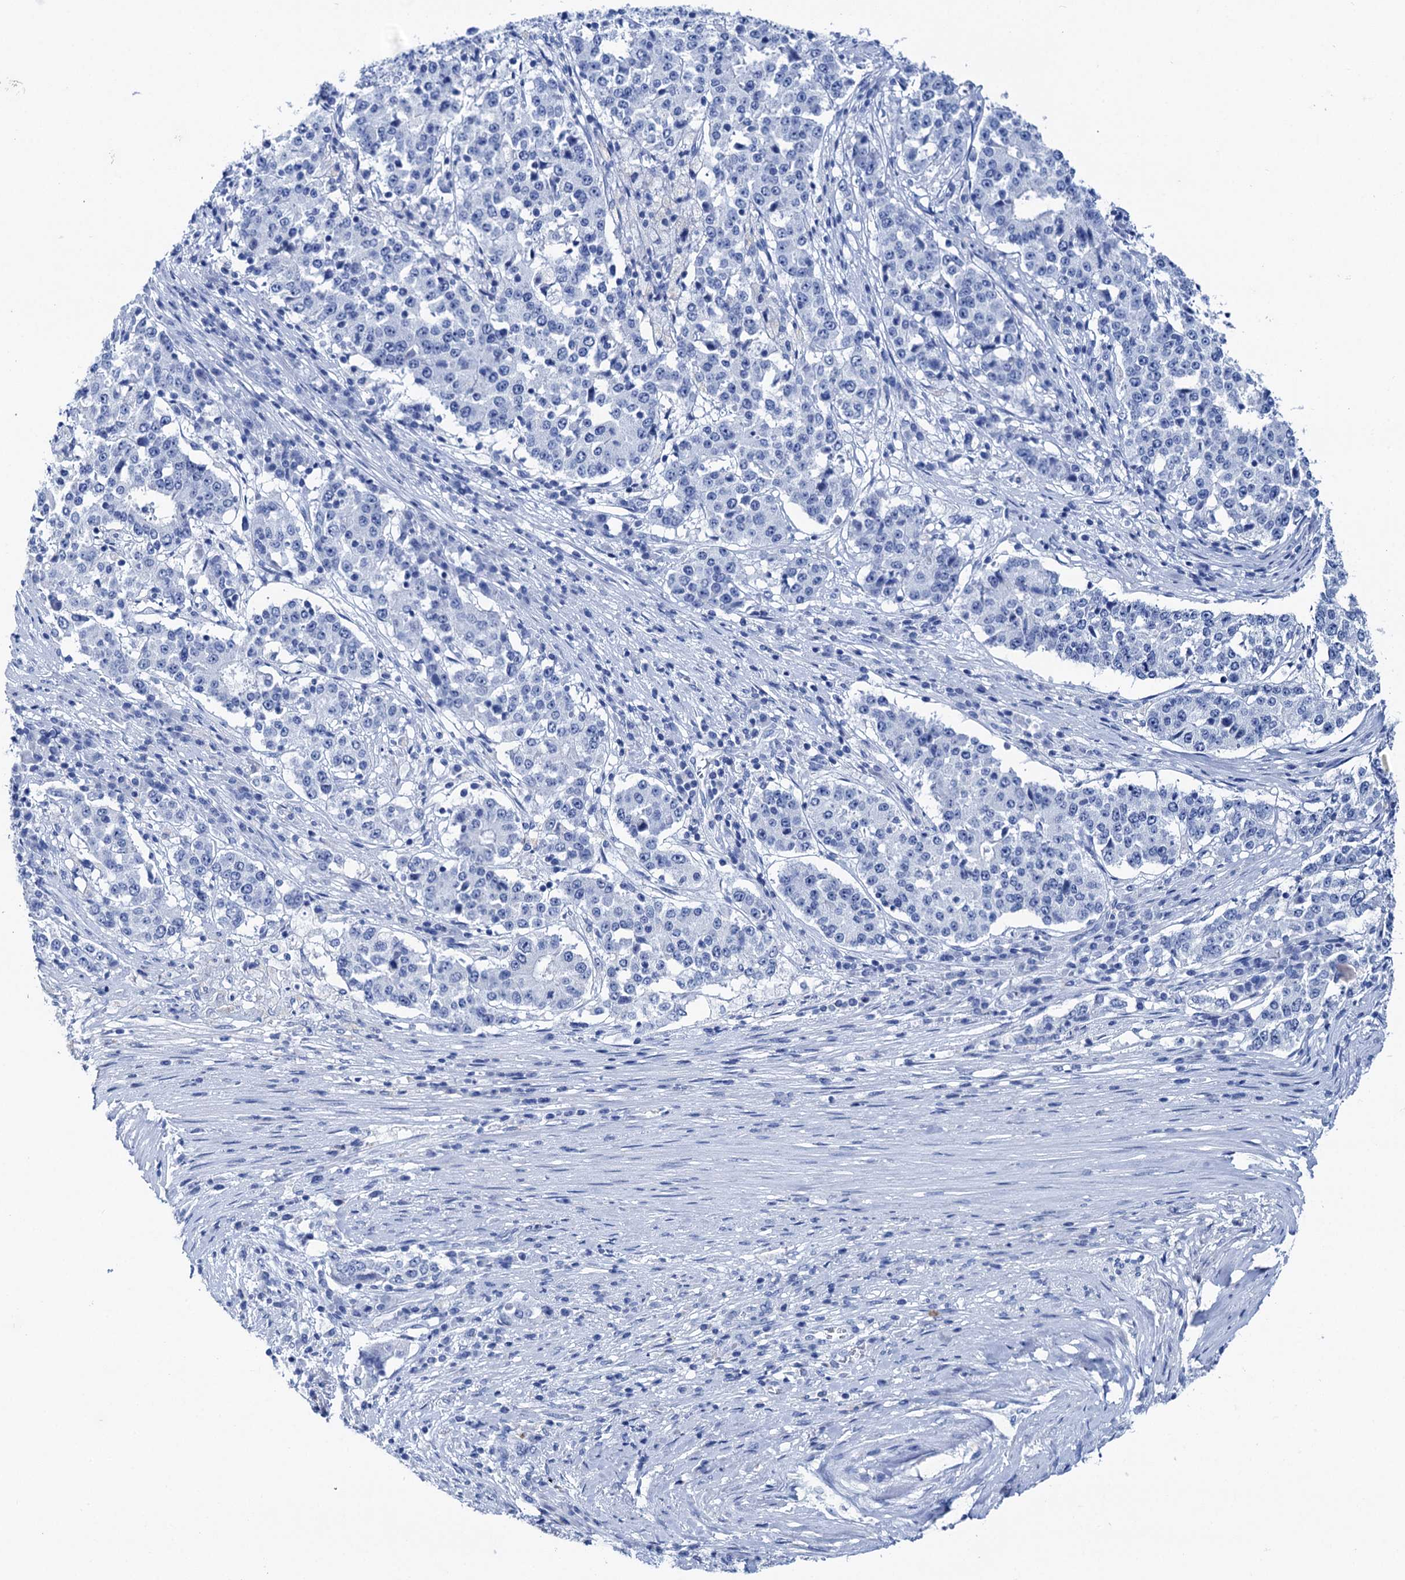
{"staining": {"intensity": "negative", "quantity": "none", "location": "none"}, "tissue": "stomach cancer", "cell_type": "Tumor cells", "image_type": "cancer", "snomed": [{"axis": "morphology", "description": "Adenocarcinoma, NOS"}, {"axis": "topography", "description": "Stomach"}], "caption": "The histopathology image reveals no significant positivity in tumor cells of stomach adenocarcinoma. Nuclei are stained in blue.", "gene": "BRINP1", "patient": {"sex": "male", "age": 59}}